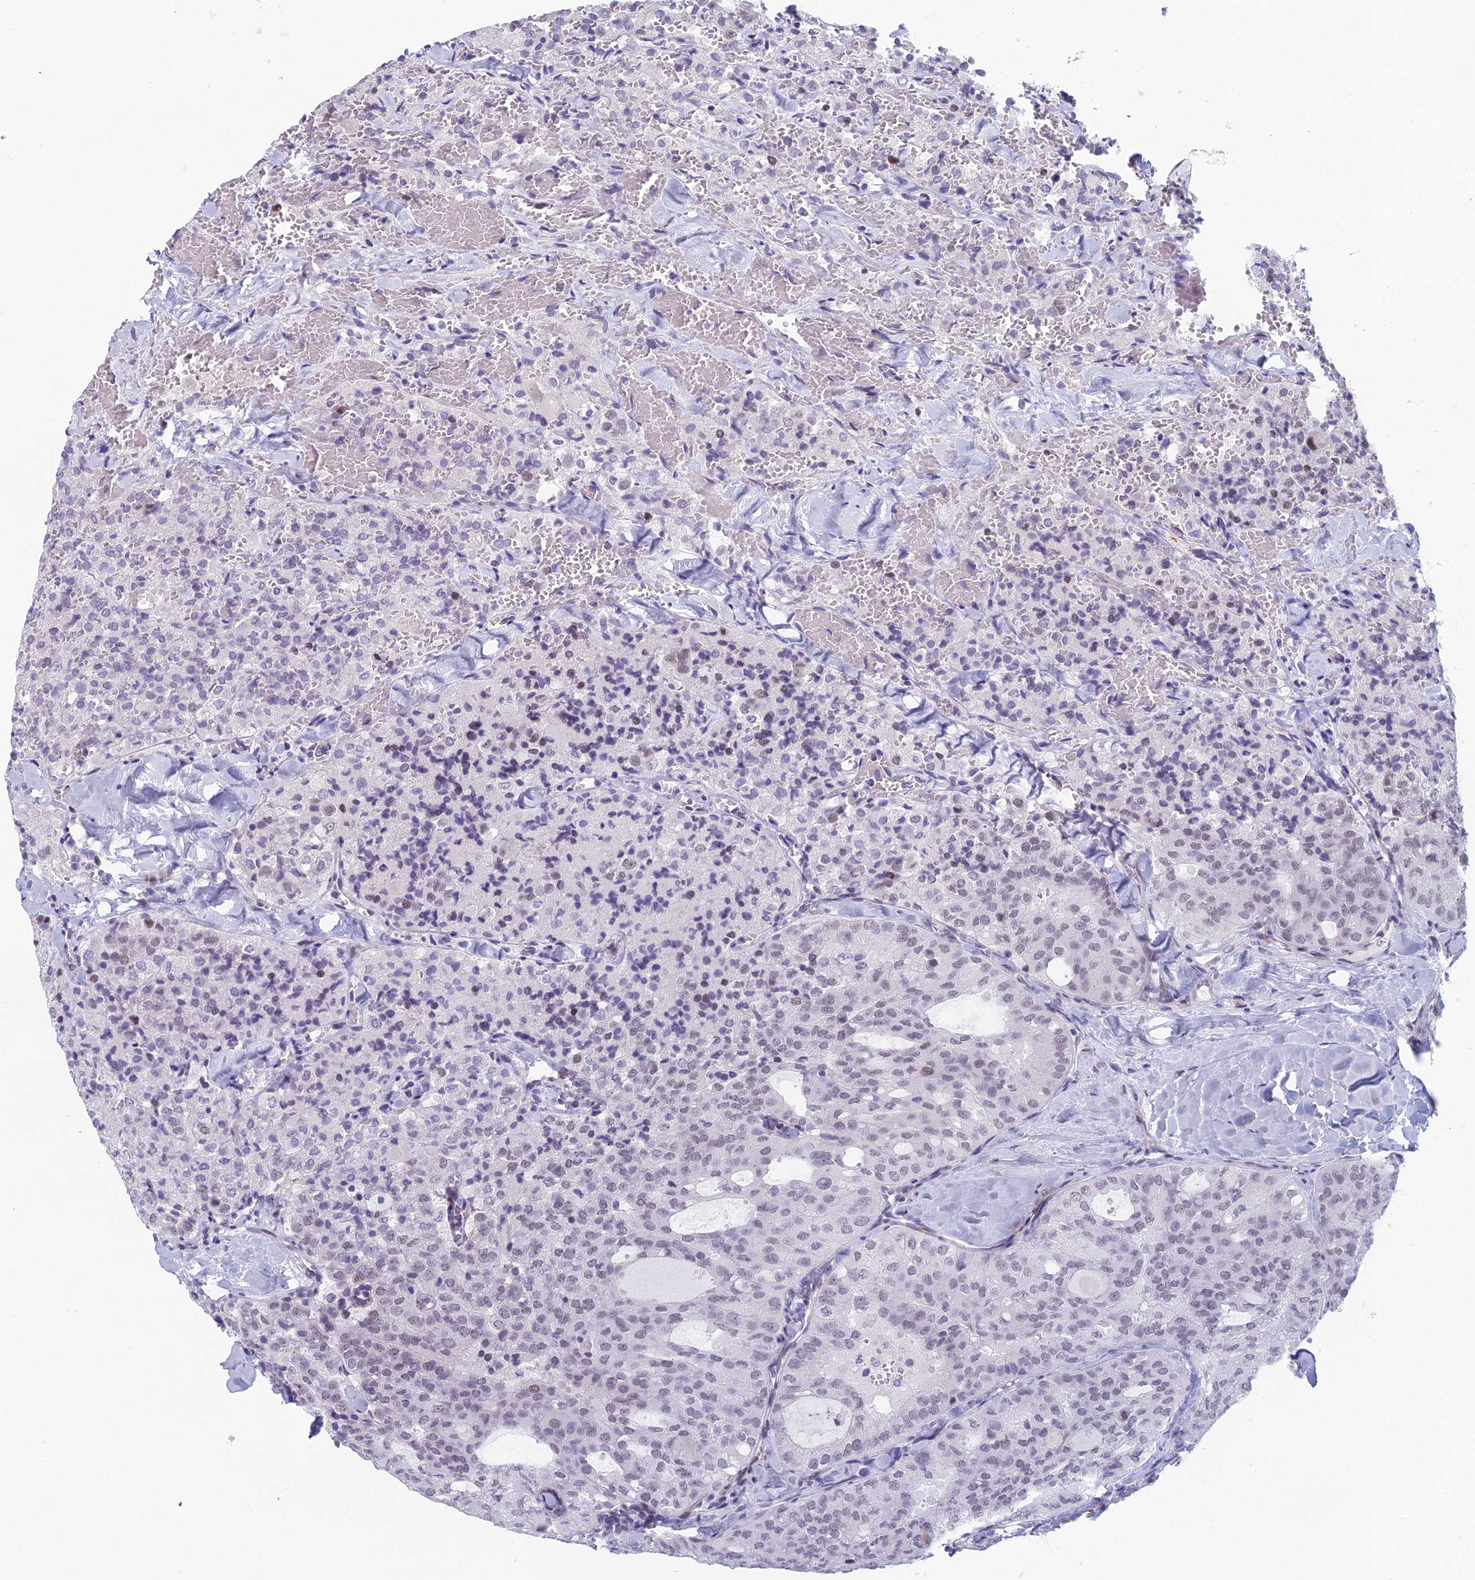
{"staining": {"intensity": "moderate", "quantity": "<25%", "location": "nuclear"}, "tissue": "thyroid cancer", "cell_type": "Tumor cells", "image_type": "cancer", "snomed": [{"axis": "morphology", "description": "Follicular adenoma carcinoma, NOS"}, {"axis": "topography", "description": "Thyroid gland"}], "caption": "Thyroid cancer was stained to show a protein in brown. There is low levels of moderate nuclear positivity in about <25% of tumor cells. The staining was performed using DAB, with brown indicating positive protein expression. Nuclei are stained blue with hematoxylin.", "gene": "RGS17", "patient": {"sex": "male", "age": 75}}